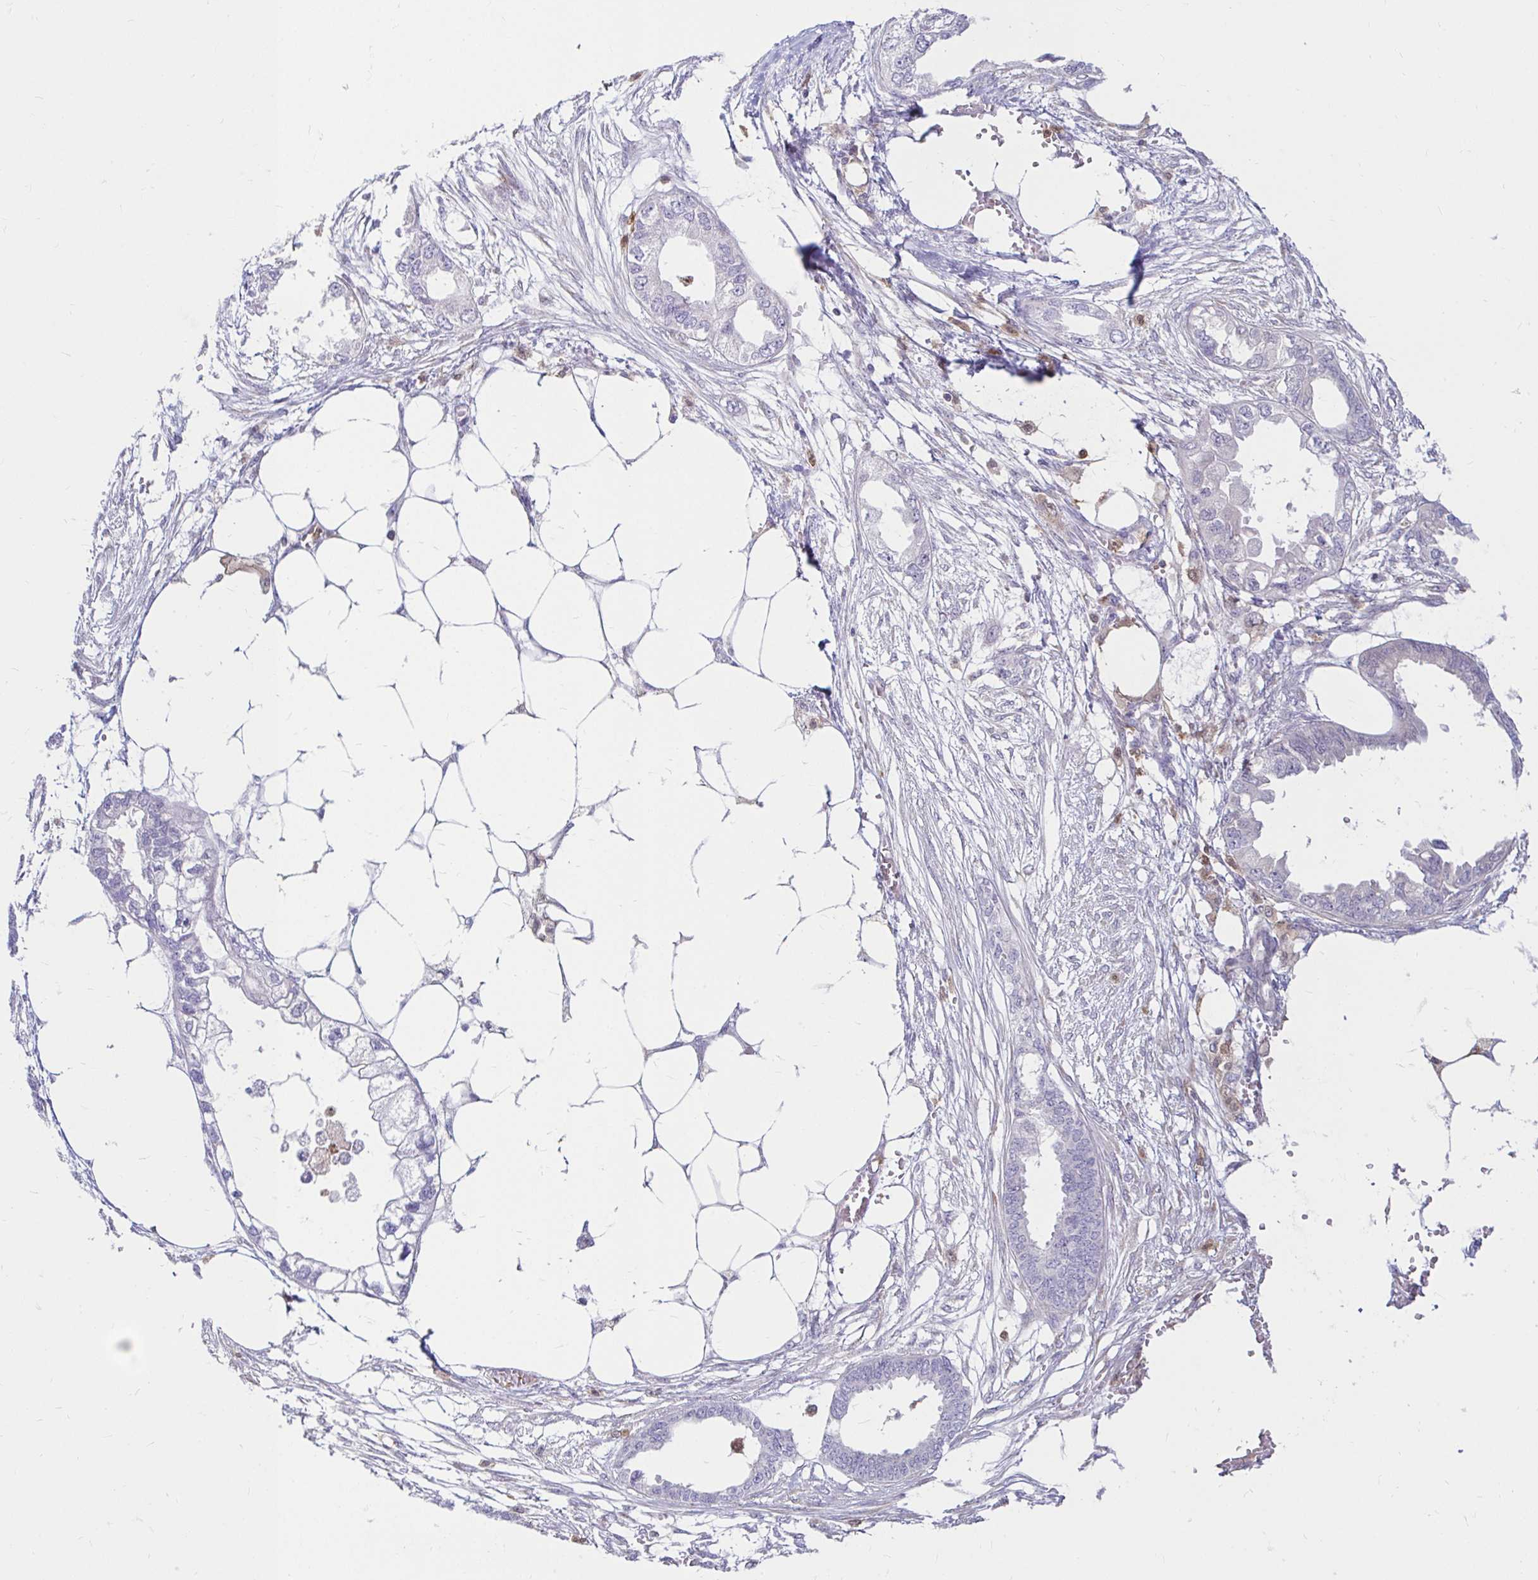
{"staining": {"intensity": "negative", "quantity": "none", "location": "none"}, "tissue": "endometrial cancer", "cell_type": "Tumor cells", "image_type": "cancer", "snomed": [{"axis": "morphology", "description": "Adenocarcinoma, NOS"}, {"axis": "morphology", "description": "Adenocarcinoma, metastatic, NOS"}, {"axis": "topography", "description": "Adipose tissue"}, {"axis": "topography", "description": "Endometrium"}], "caption": "IHC photomicrograph of endometrial adenocarcinoma stained for a protein (brown), which reveals no positivity in tumor cells.", "gene": "PYCARD", "patient": {"sex": "female", "age": 67}}